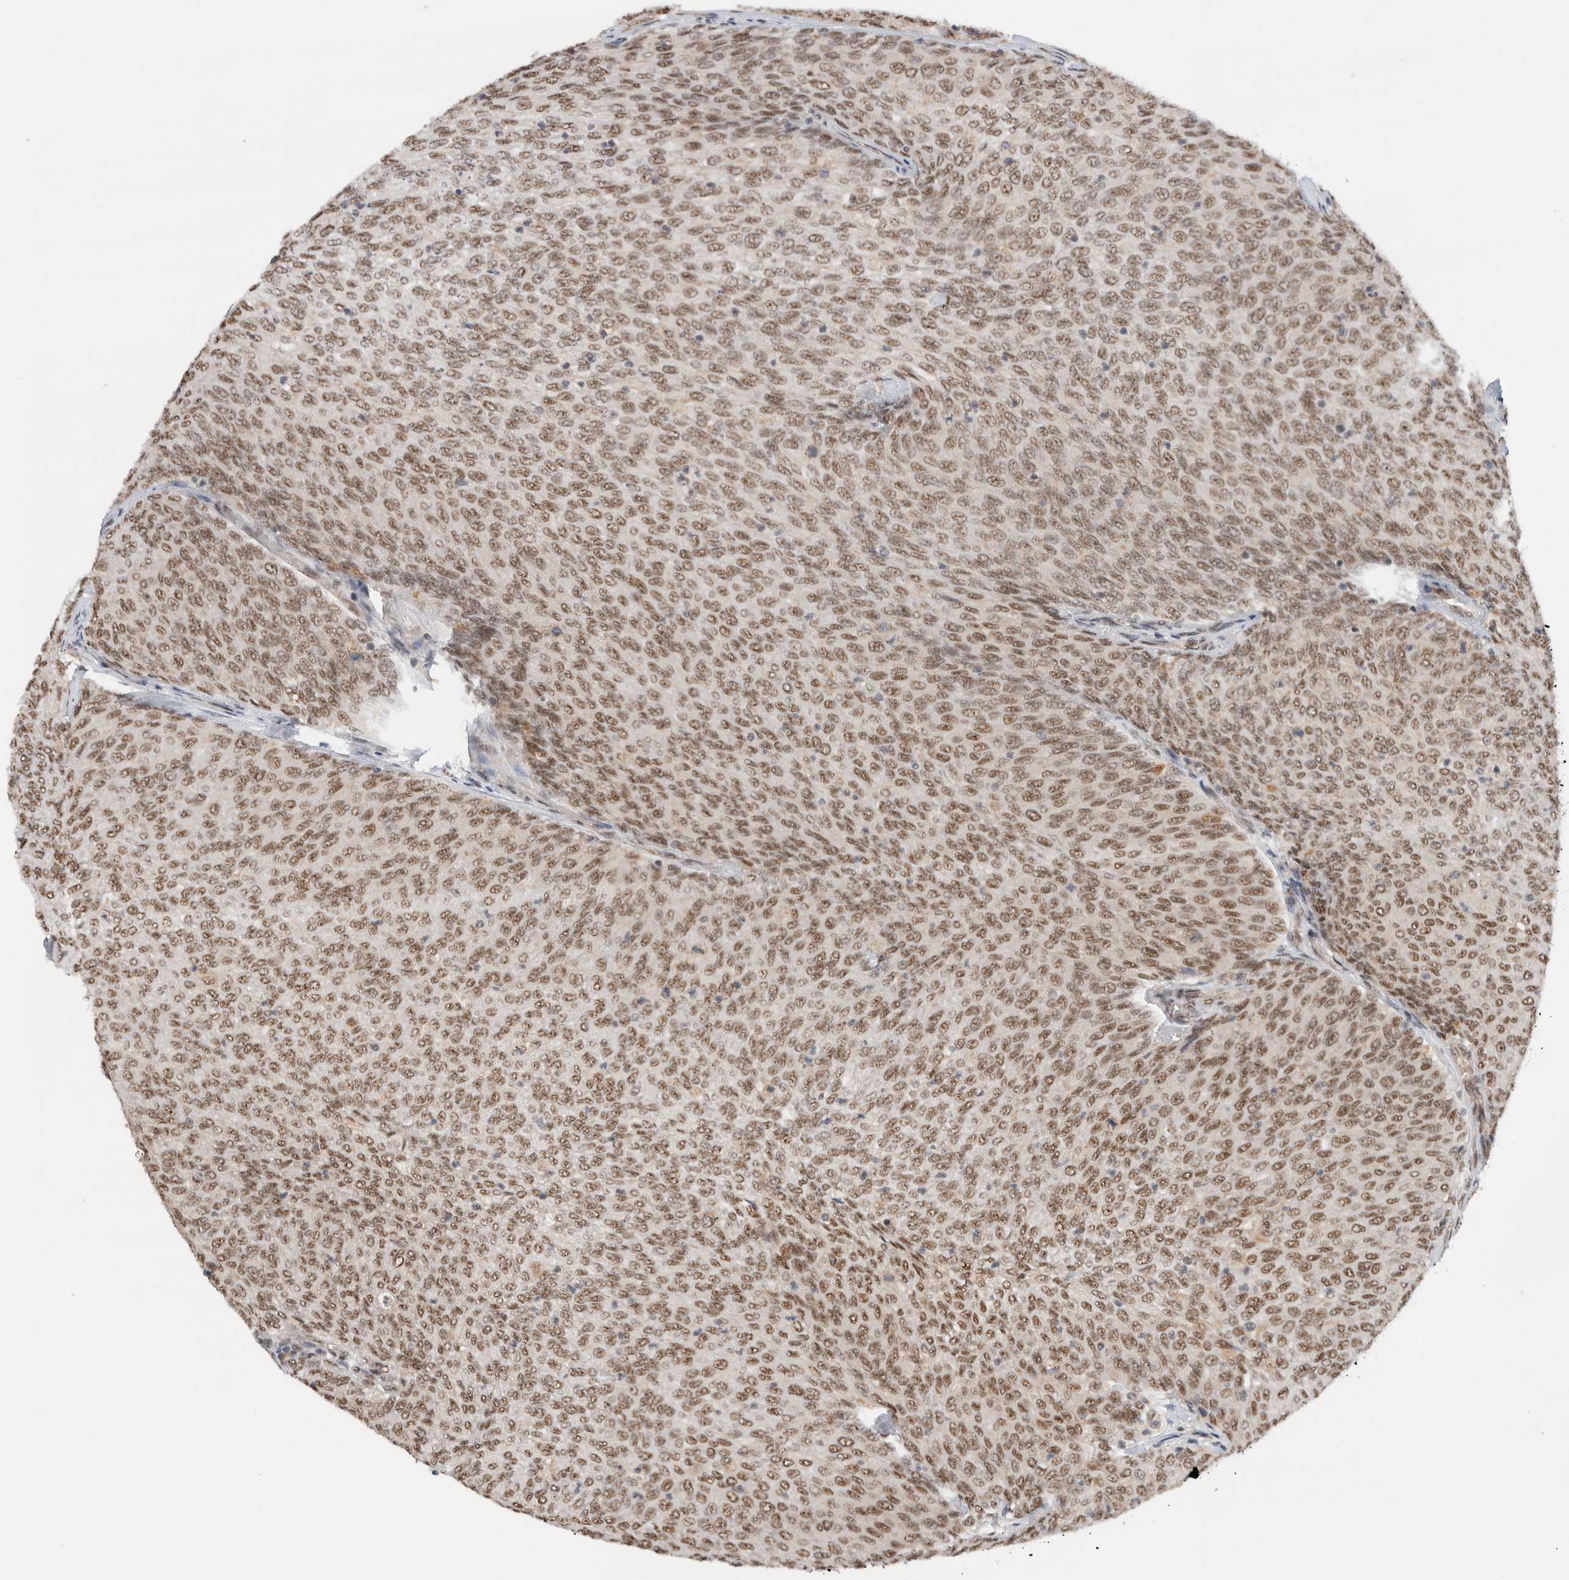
{"staining": {"intensity": "moderate", "quantity": ">75%", "location": "nuclear"}, "tissue": "urothelial cancer", "cell_type": "Tumor cells", "image_type": "cancer", "snomed": [{"axis": "morphology", "description": "Urothelial carcinoma, Low grade"}, {"axis": "topography", "description": "Urinary bladder"}], "caption": "Approximately >75% of tumor cells in human low-grade urothelial carcinoma demonstrate moderate nuclear protein positivity as visualized by brown immunohistochemical staining.", "gene": "NCAPG2", "patient": {"sex": "female", "age": 79}}